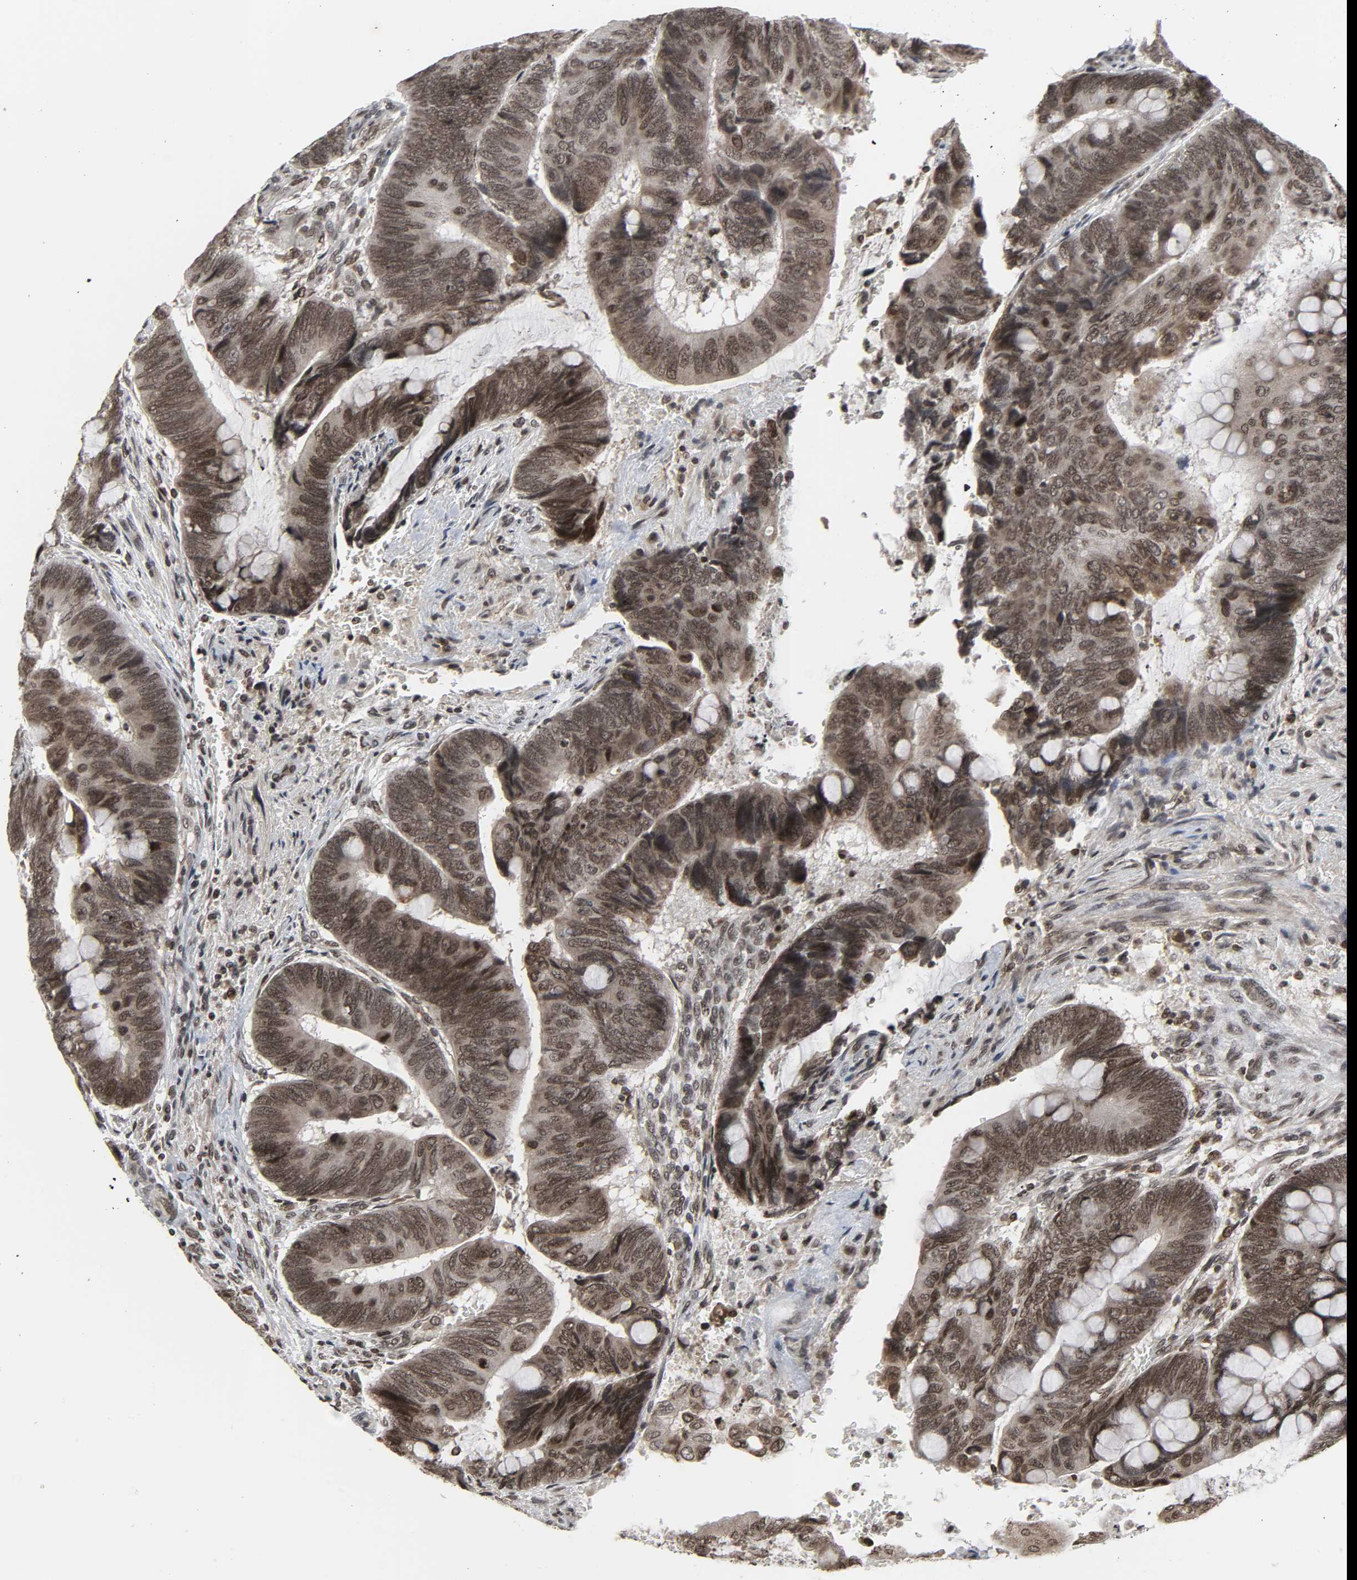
{"staining": {"intensity": "moderate", "quantity": ">75%", "location": "nuclear"}, "tissue": "colorectal cancer", "cell_type": "Tumor cells", "image_type": "cancer", "snomed": [{"axis": "morphology", "description": "Normal tissue, NOS"}, {"axis": "morphology", "description": "Adenocarcinoma, NOS"}, {"axis": "topography", "description": "Rectum"}], "caption": "Protein positivity by immunohistochemistry (IHC) exhibits moderate nuclear staining in approximately >75% of tumor cells in colorectal cancer. The staining was performed using DAB (3,3'-diaminobenzidine), with brown indicating positive protein expression. Nuclei are stained blue with hematoxylin.", "gene": "XRCC1", "patient": {"sex": "male", "age": 92}}